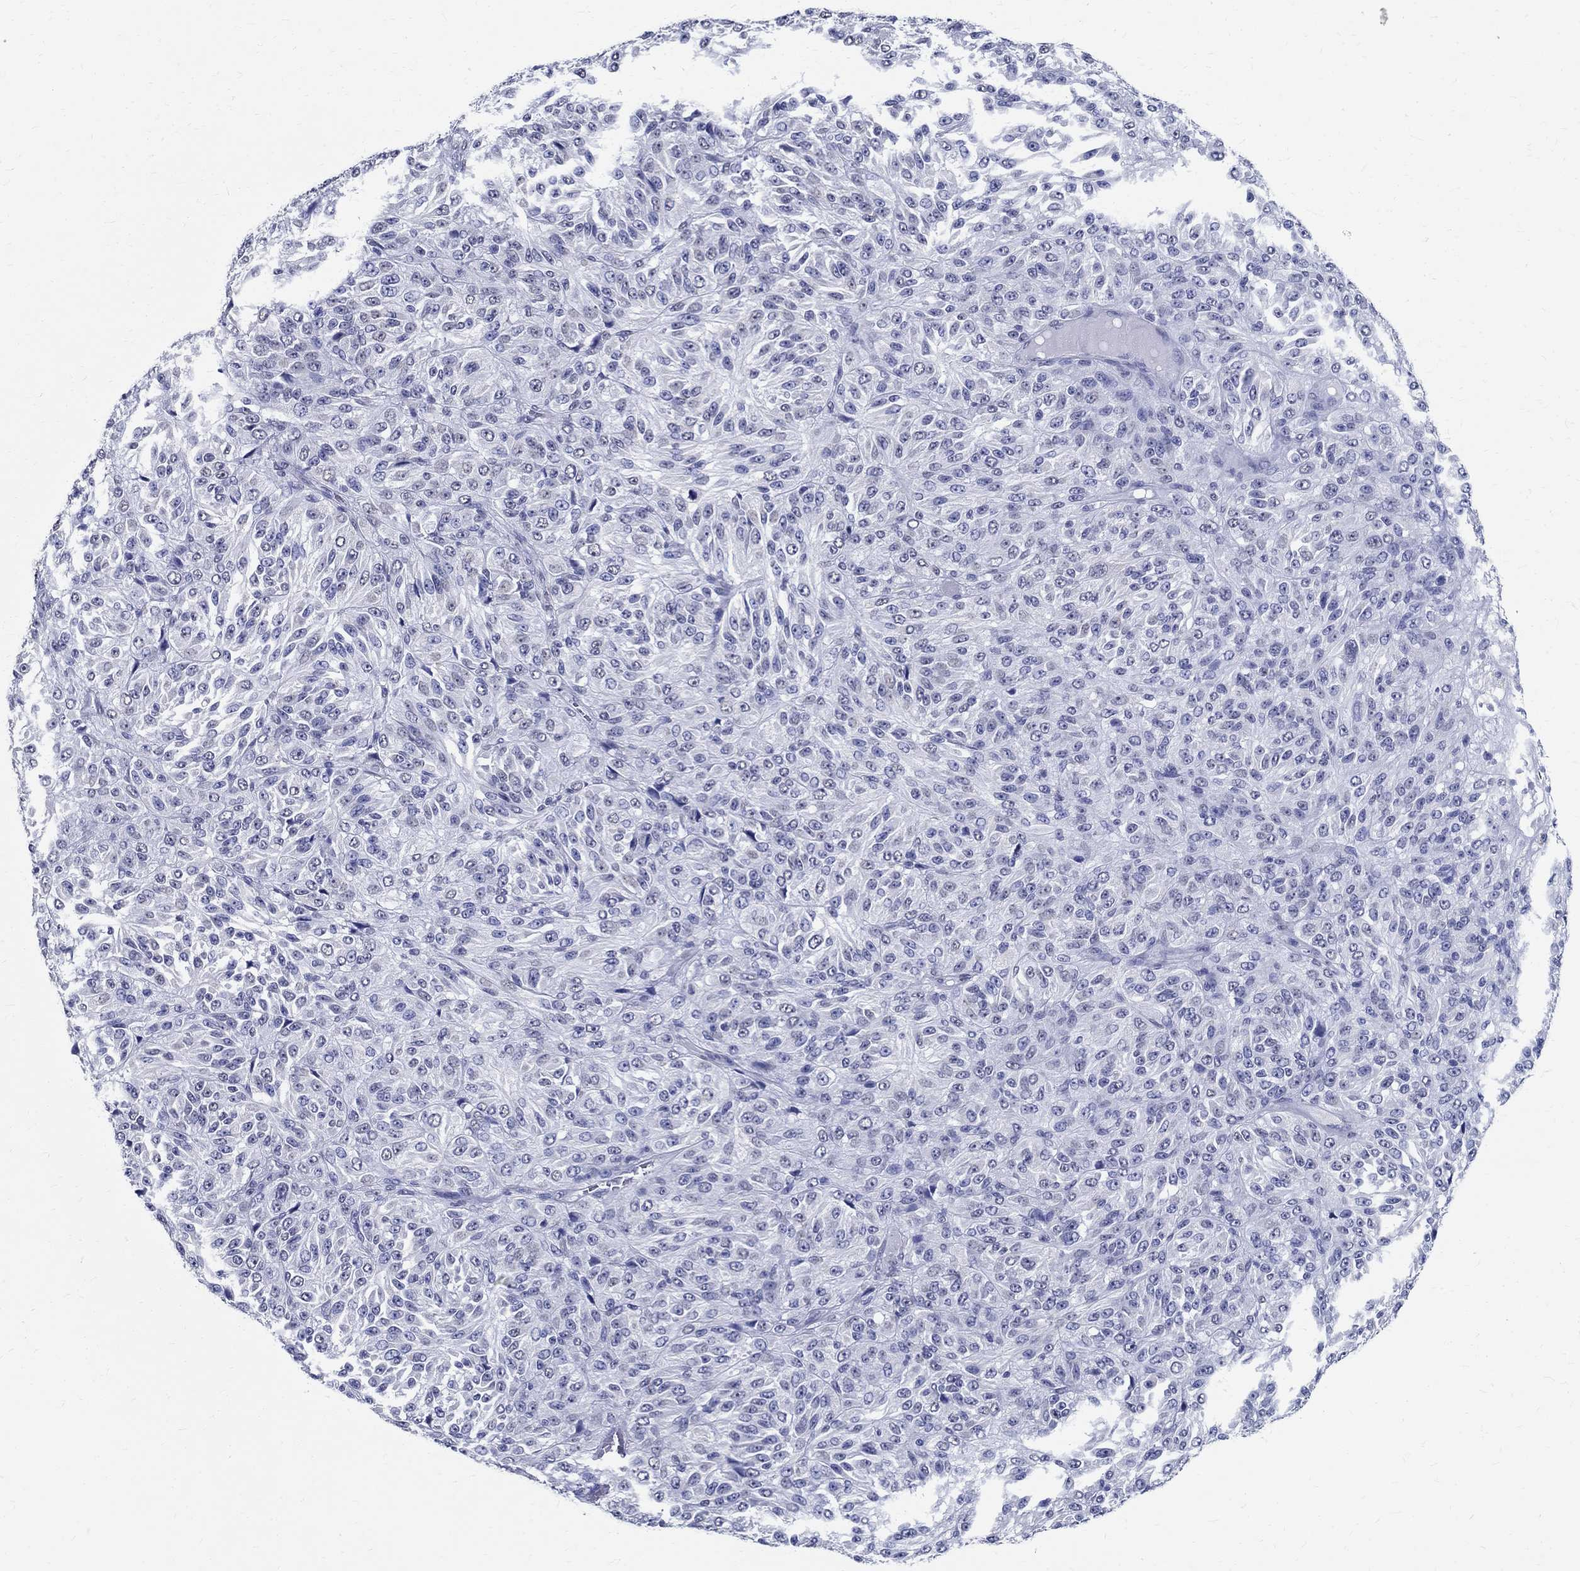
{"staining": {"intensity": "negative", "quantity": "none", "location": "none"}, "tissue": "melanoma", "cell_type": "Tumor cells", "image_type": "cancer", "snomed": [{"axis": "morphology", "description": "Malignant melanoma, Metastatic site"}, {"axis": "topography", "description": "Brain"}], "caption": "The histopathology image demonstrates no significant positivity in tumor cells of malignant melanoma (metastatic site).", "gene": "TSPAN16", "patient": {"sex": "female", "age": 56}}